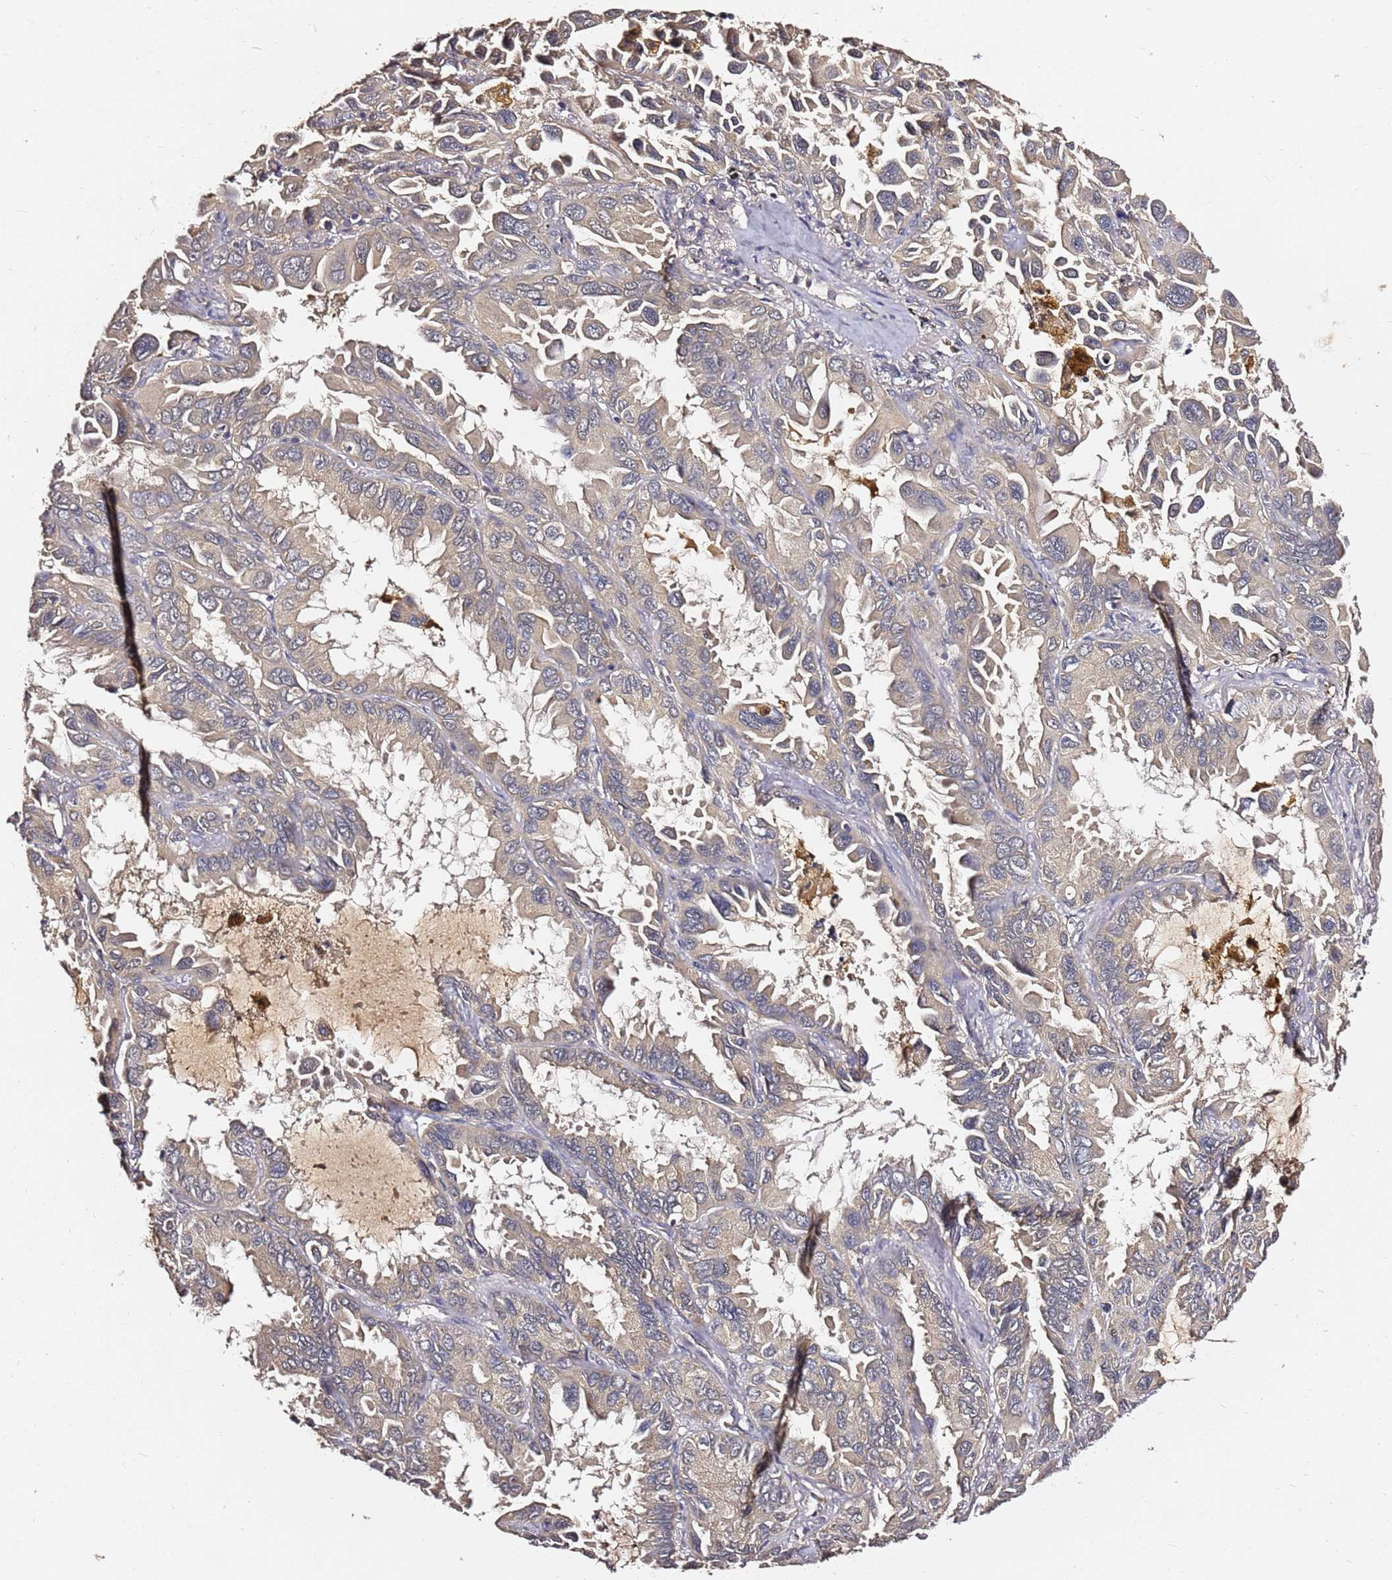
{"staining": {"intensity": "weak", "quantity": "25%-75%", "location": "cytoplasmic/membranous"}, "tissue": "lung cancer", "cell_type": "Tumor cells", "image_type": "cancer", "snomed": [{"axis": "morphology", "description": "Adenocarcinoma, NOS"}, {"axis": "topography", "description": "Lung"}], "caption": "The photomicrograph displays immunohistochemical staining of lung cancer. There is weak cytoplasmic/membranous expression is identified in about 25%-75% of tumor cells.", "gene": "C6orf136", "patient": {"sex": "male", "age": 64}}